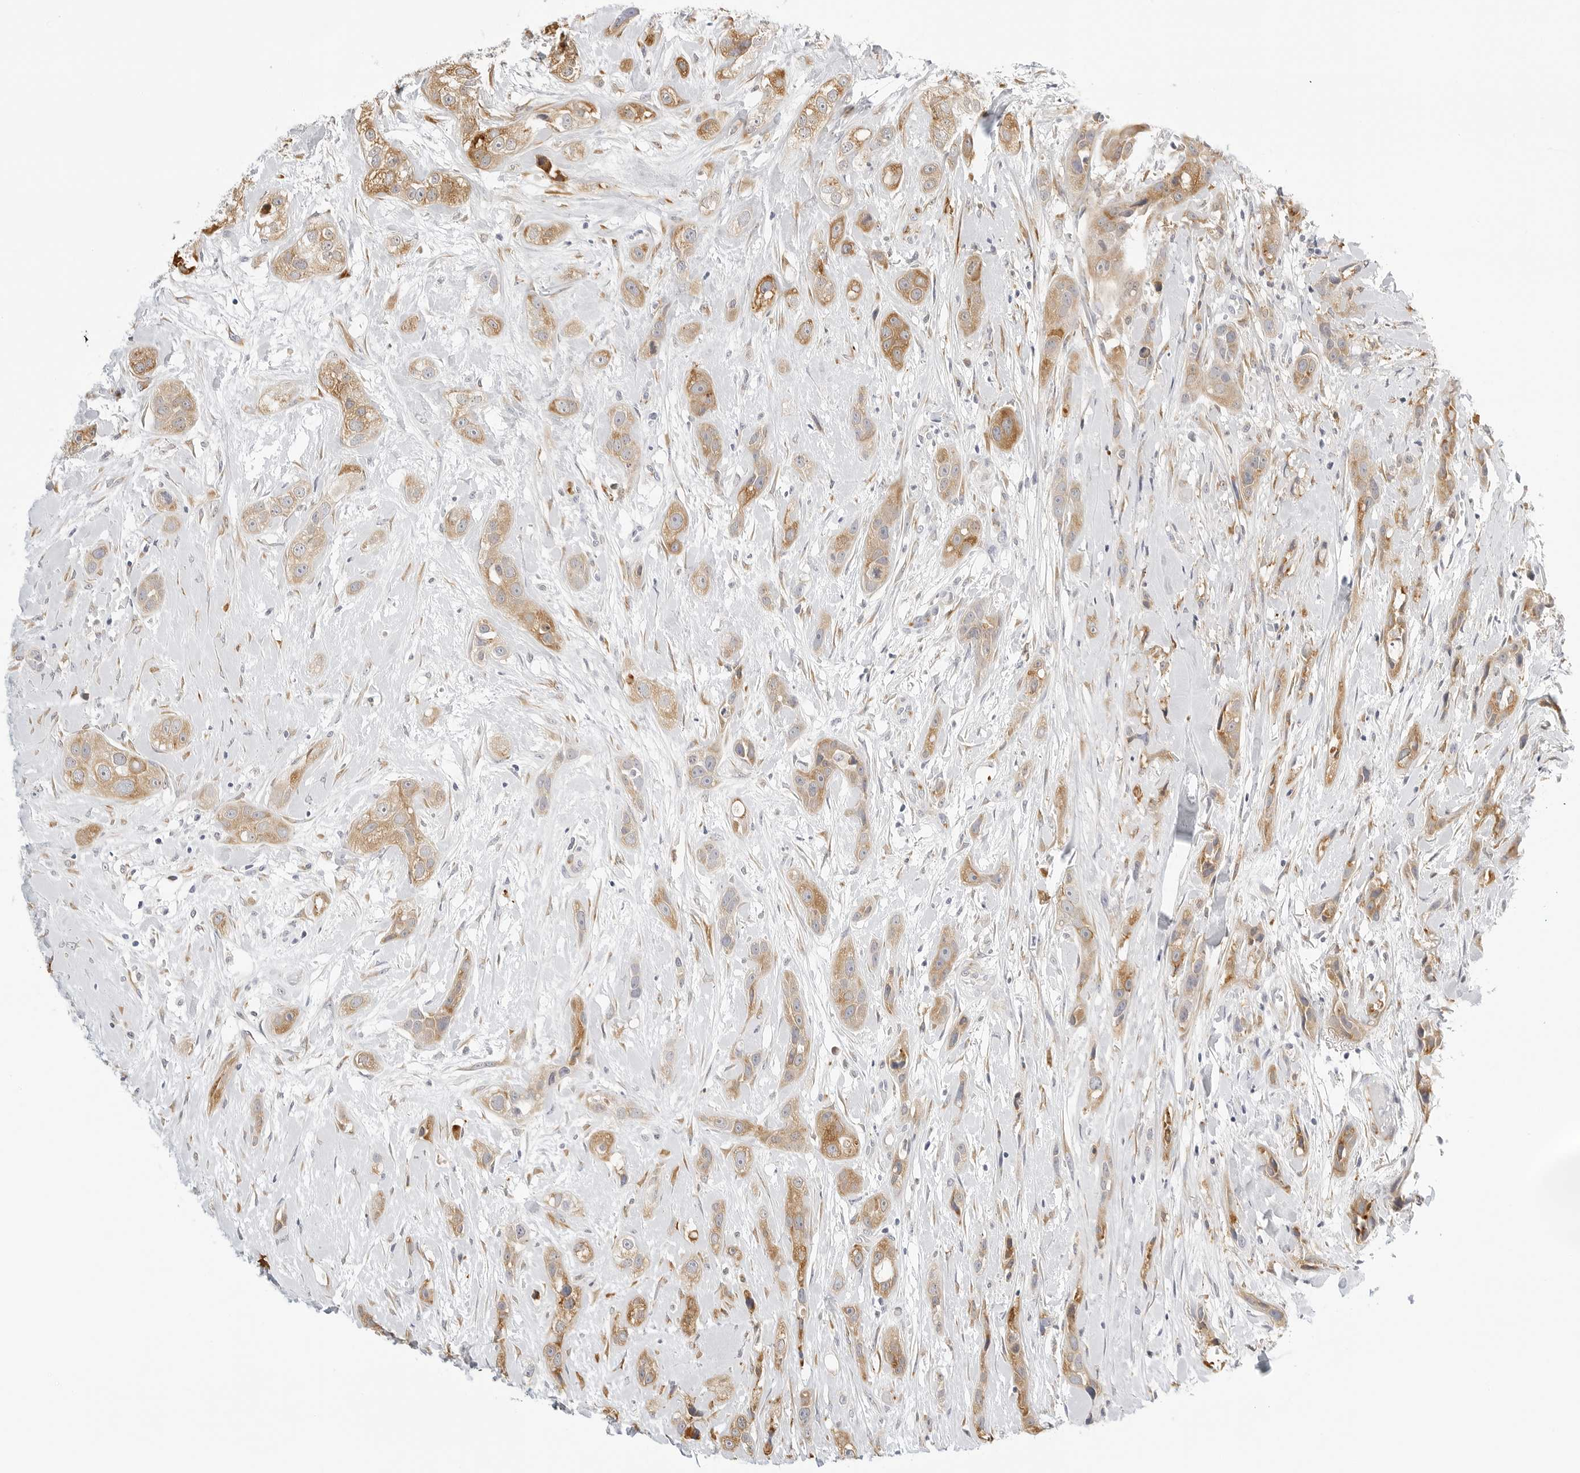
{"staining": {"intensity": "moderate", "quantity": ">75%", "location": "cytoplasmic/membranous"}, "tissue": "head and neck cancer", "cell_type": "Tumor cells", "image_type": "cancer", "snomed": [{"axis": "morphology", "description": "Normal tissue, NOS"}, {"axis": "morphology", "description": "Squamous cell carcinoma, NOS"}, {"axis": "topography", "description": "Skeletal muscle"}, {"axis": "topography", "description": "Head-Neck"}], "caption": "The histopathology image exhibits staining of head and neck cancer, revealing moderate cytoplasmic/membranous protein positivity (brown color) within tumor cells.", "gene": "THEM4", "patient": {"sex": "male", "age": 51}}